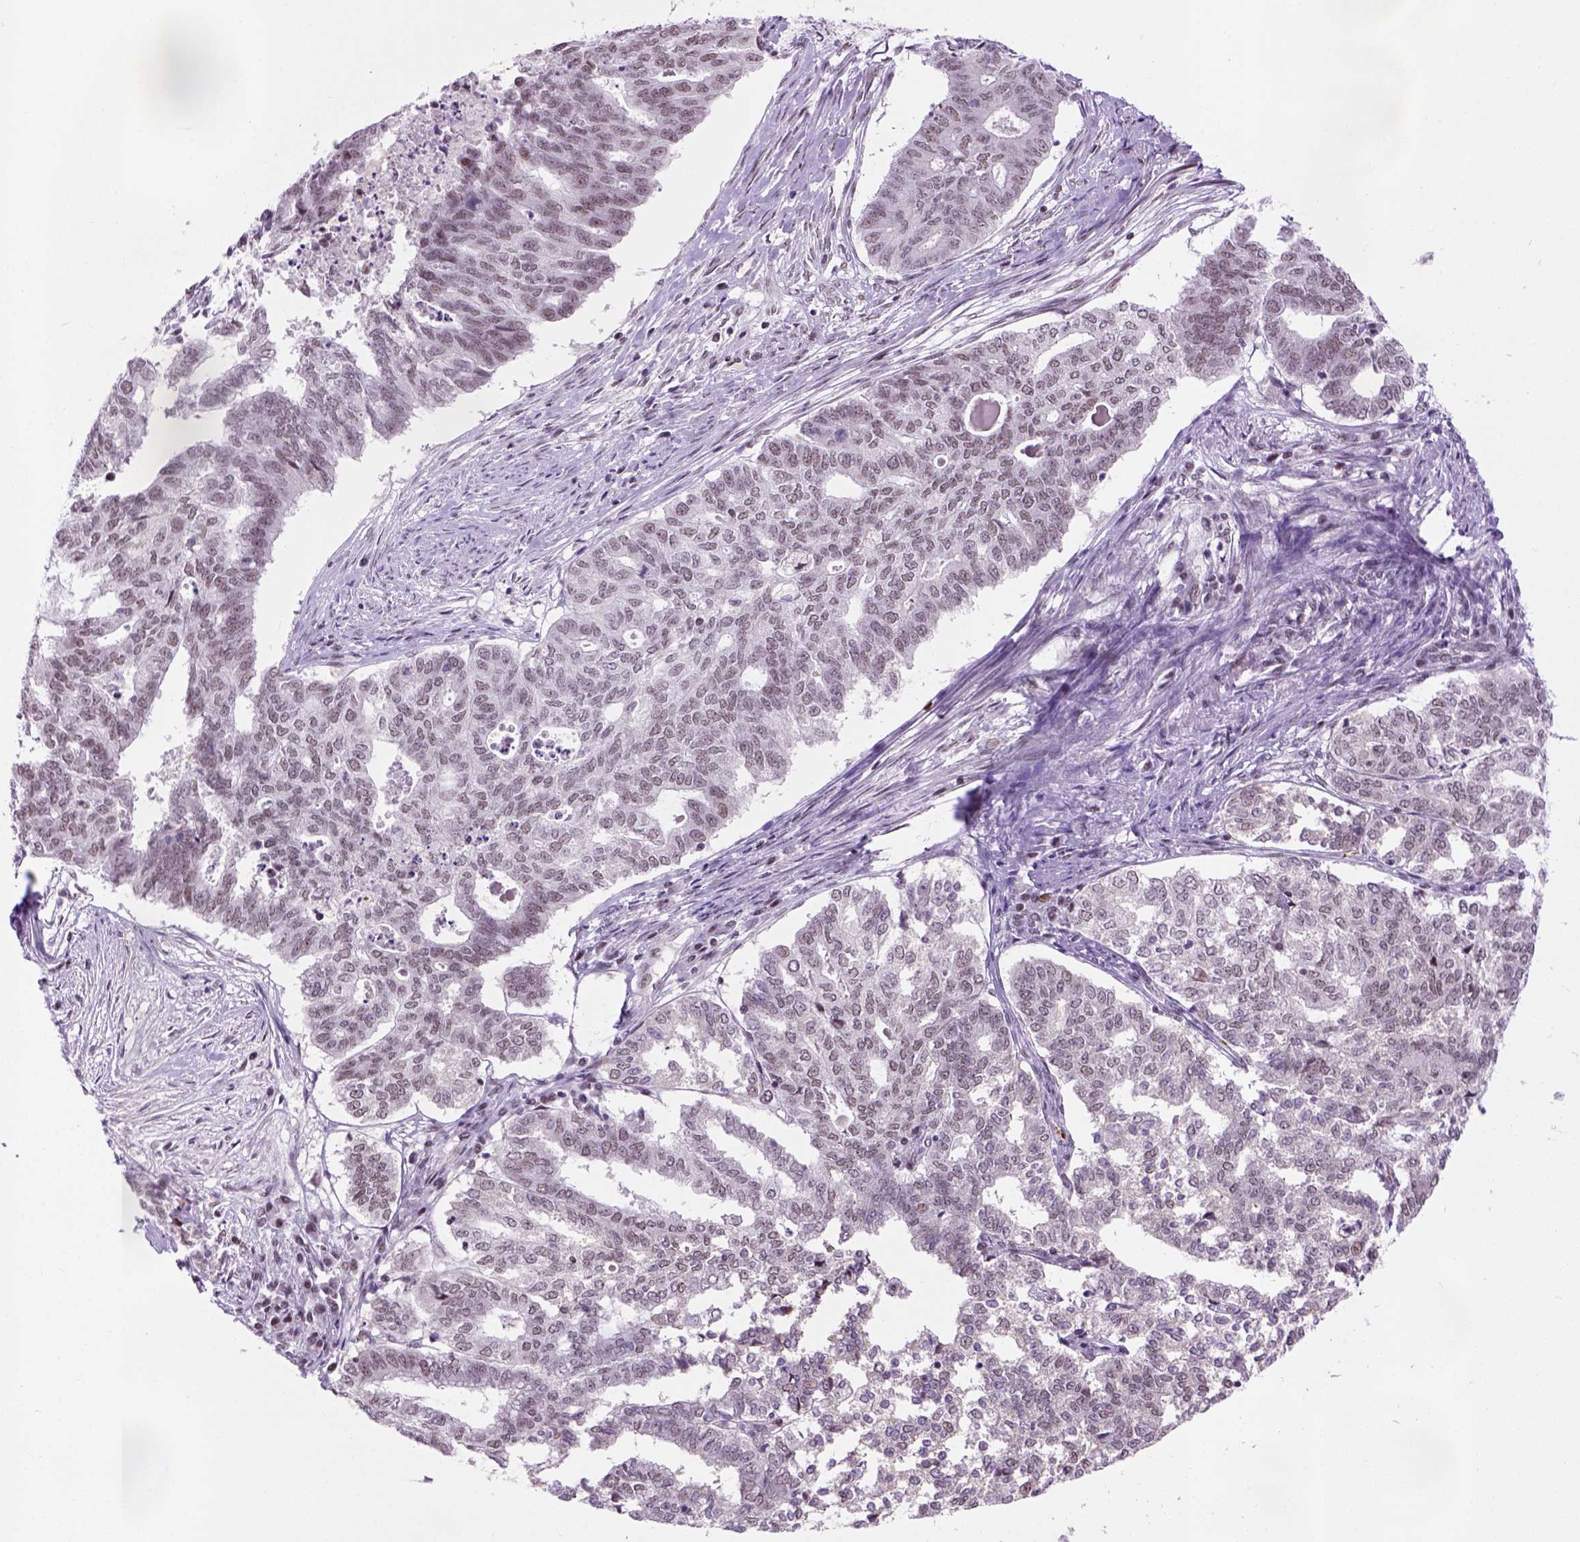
{"staining": {"intensity": "weak", "quantity": ">75%", "location": "nuclear"}, "tissue": "endometrial cancer", "cell_type": "Tumor cells", "image_type": "cancer", "snomed": [{"axis": "morphology", "description": "Adenocarcinoma, NOS"}, {"axis": "topography", "description": "Endometrium"}], "caption": "IHC staining of endometrial cancer, which demonstrates low levels of weak nuclear staining in approximately >75% of tumor cells indicating weak nuclear protein expression. The staining was performed using DAB (3,3'-diaminobenzidine) (brown) for protein detection and nuclei were counterstained in hematoxylin (blue).", "gene": "TBPL1", "patient": {"sex": "female", "age": 79}}